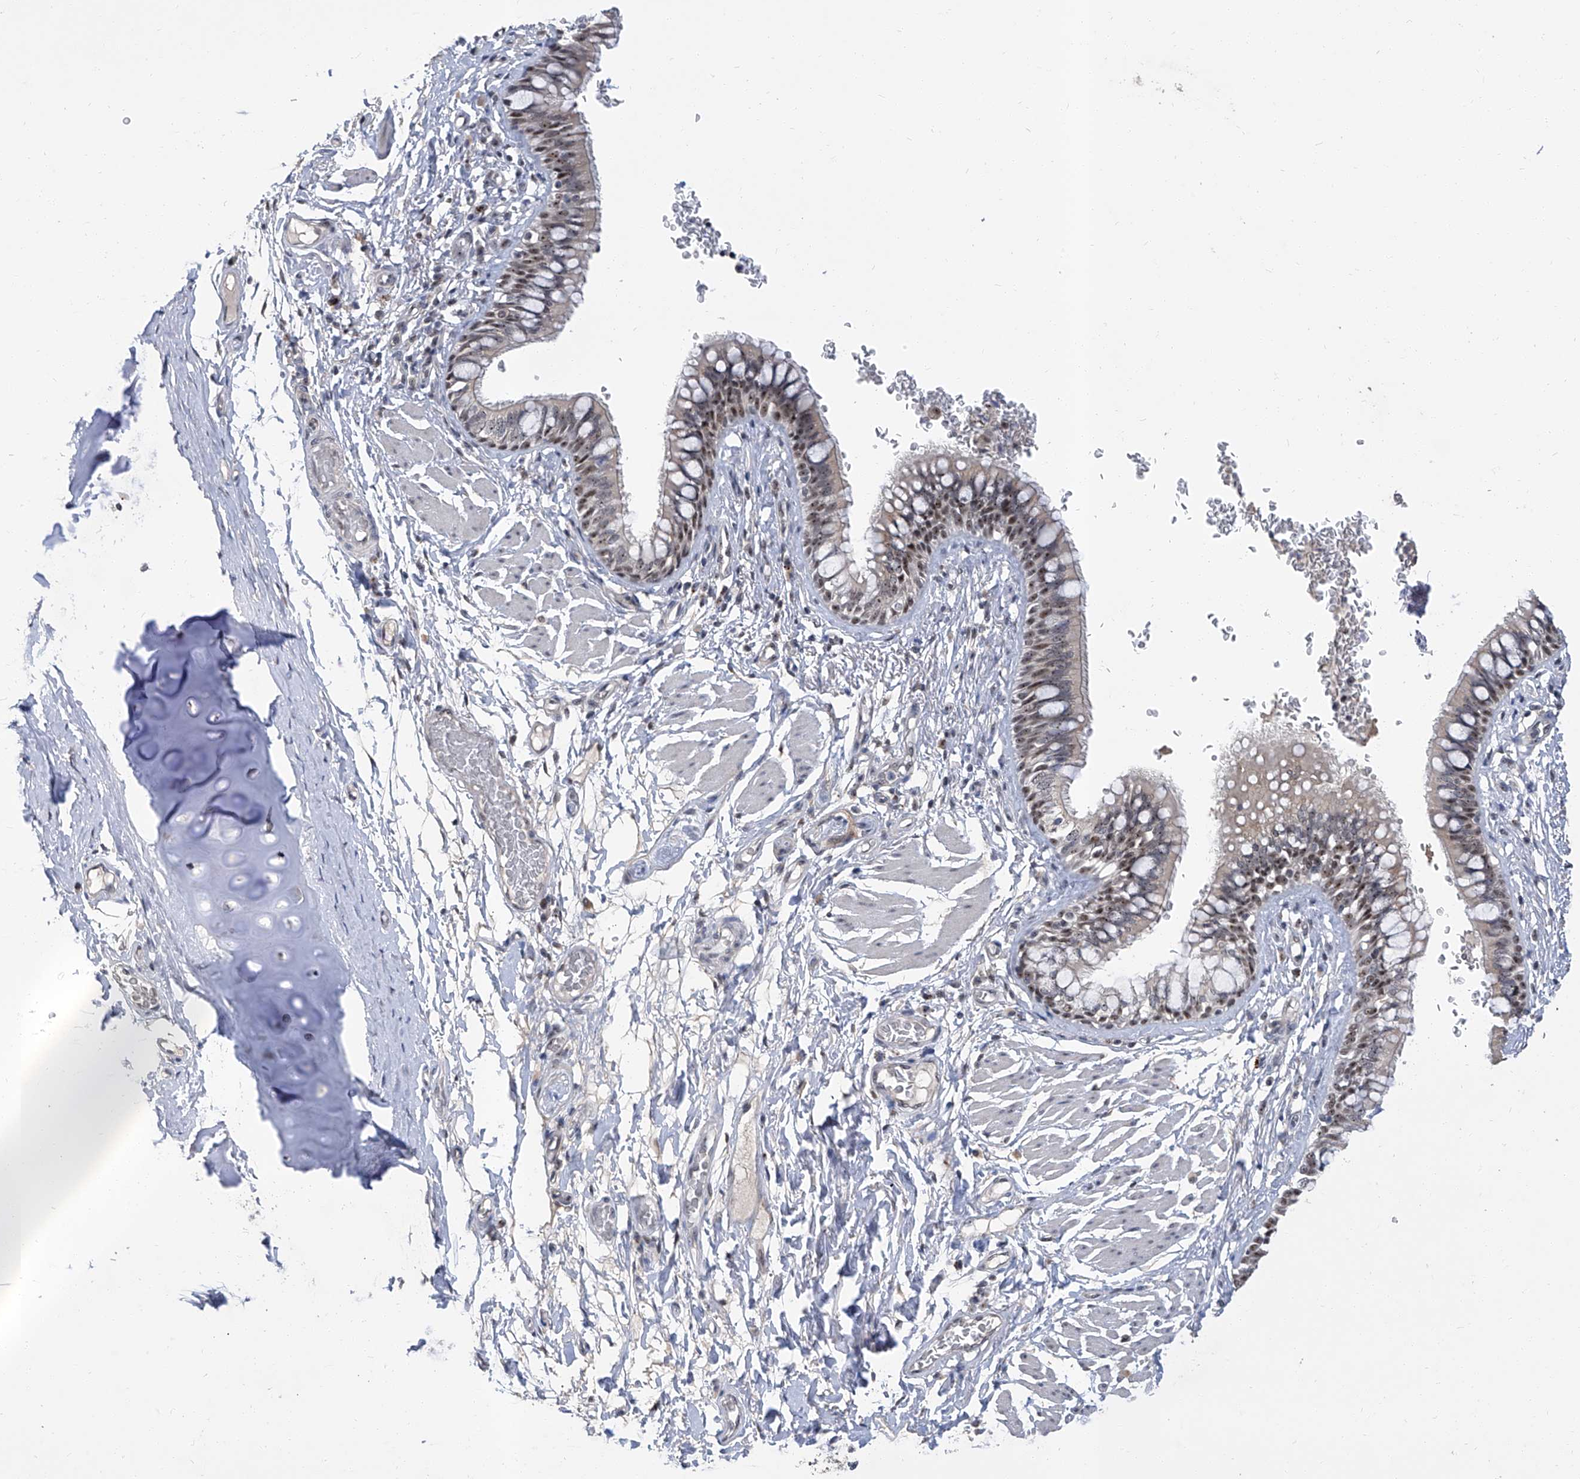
{"staining": {"intensity": "moderate", "quantity": "25%-75%", "location": "nuclear"}, "tissue": "bronchus", "cell_type": "Respiratory epithelial cells", "image_type": "normal", "snomed": [{"axis": "morphology", "description": "Normal tissue, NOS"}, {"axis": "topography", "description": "Cartilage tissue"}, {"axis": "topography", "description": "Bronchus"}], "caption": "Immunohistochemical staining of normal bronchus demonstrates moderate nuclear protein positivity in about 25%-75% of respiratory epithelial cells.", "gene": "CMTR1", "patient": {"sex": "female", "age": 36}}